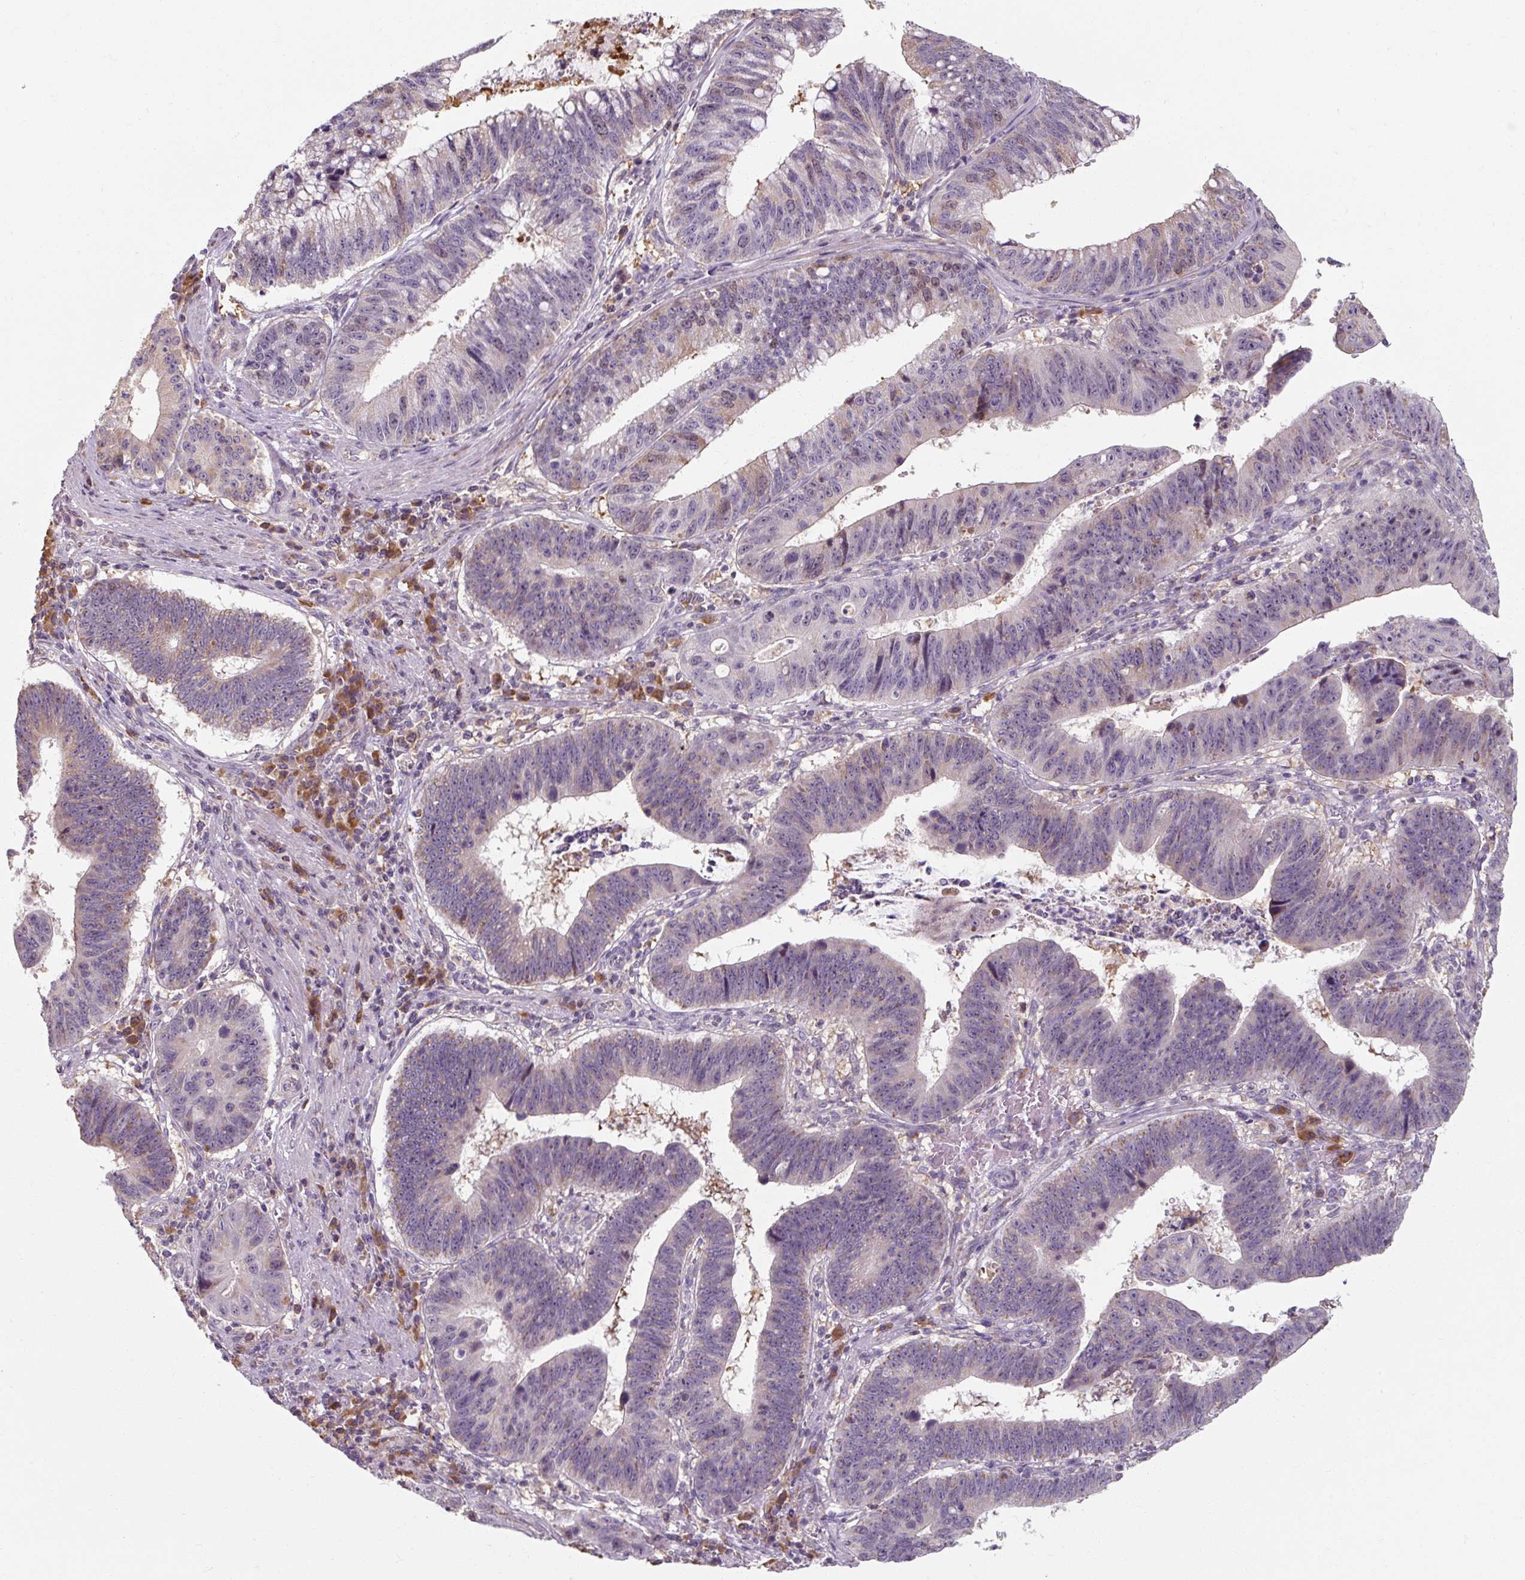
{"staining": {"intensity": "negative", "quantity": "none", "location": "none"}, "tissue": "stomach cancer", "cell_type": "Tumor cells", "image_type": "cancer", "snomed": [{"axis": "morphology", "description": "Adenocarcinoma, NOS"}, {"axis": "topography", "description": "Stomach"}], "caption": "There is no significant positivity in tumor cells of stomach cancer (adenocarcinoma).", "gene": "TSEN54", "patient": {"sex": "male", "age": 59}}